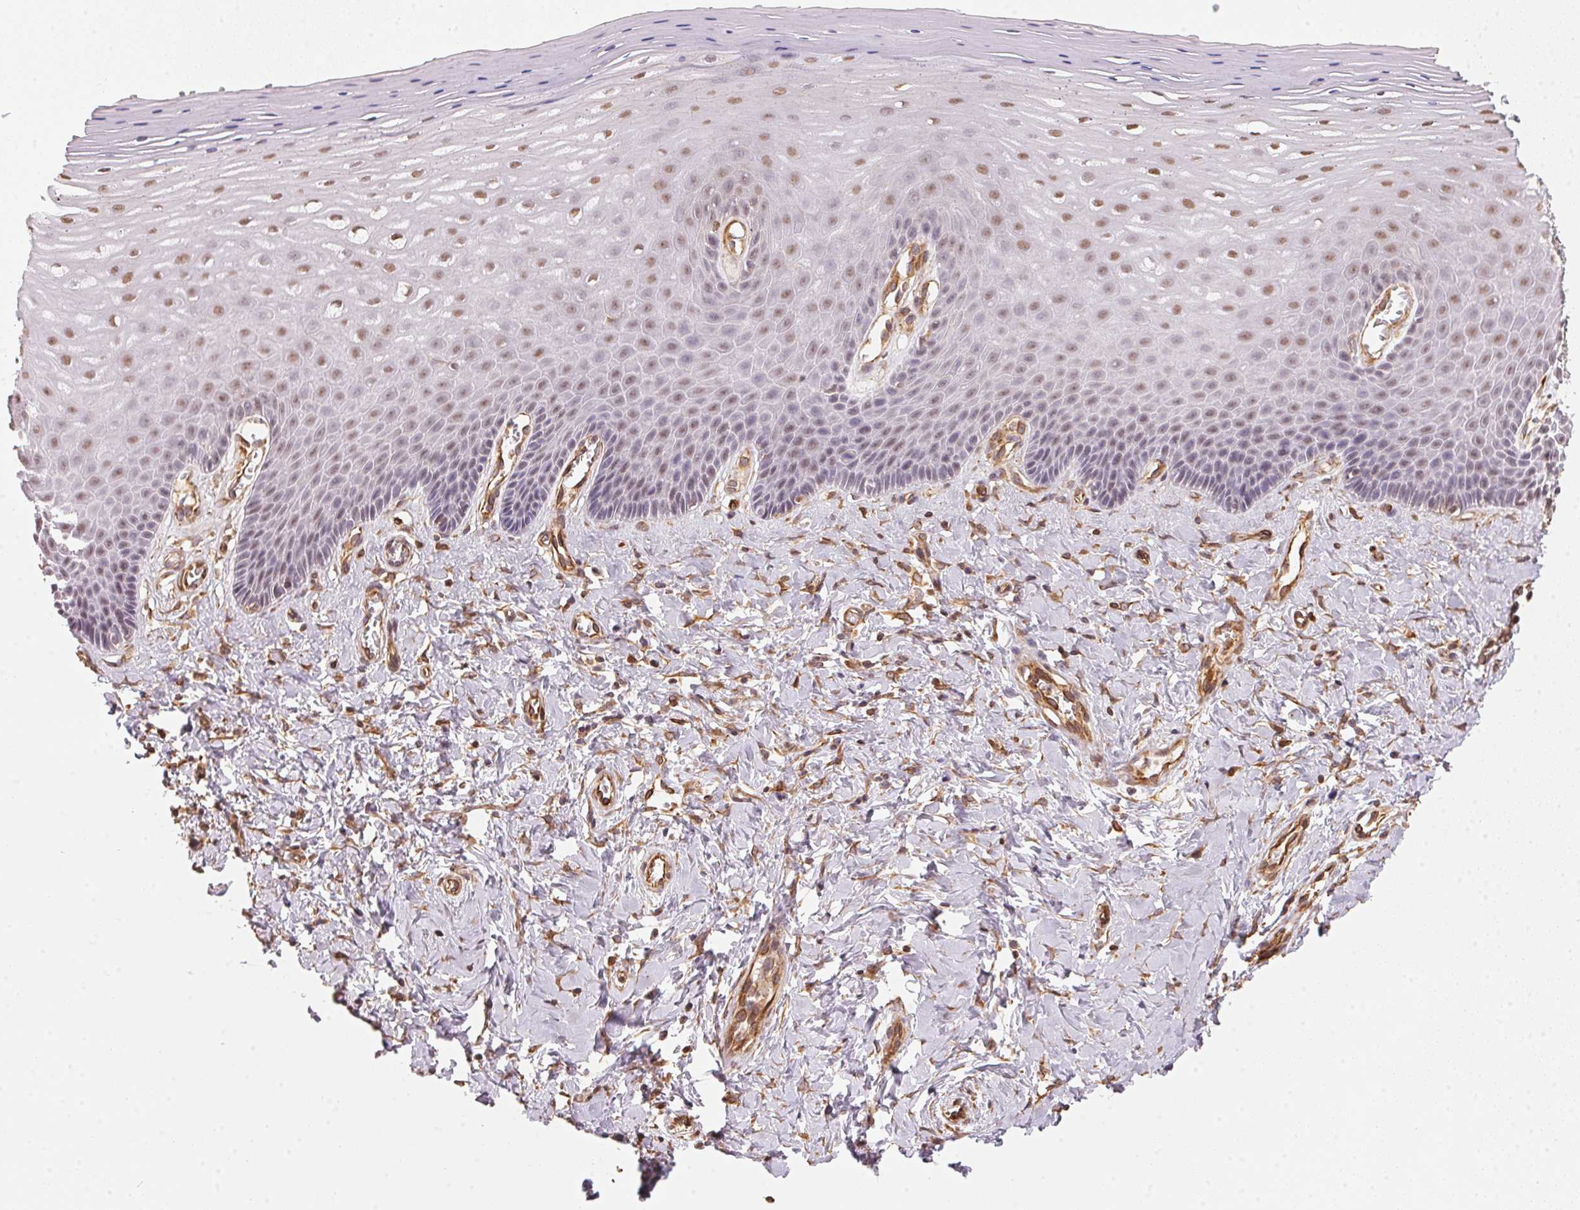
{"staining": {"intensity": "moderate", "quantity": "25%-75%", "location": "nuclear"}, "tissue": "vagina", "cell_type": "Squamous epithelial cells", "image_type": "normal", "snomed": [{"axis": "morphology", "description": "Normal tissue, NOS"}, {"axis": "topography", "description": "Vagina"}], "caption": "Normal vagina displays moderate nuclear staining in approximately 25%-75% of squamous epithelial cells (Brightfield microscopy of DAB IHC at high magnification)..", "gene": "FOXR2", "patient": {"sex": "female", "age": 83}}